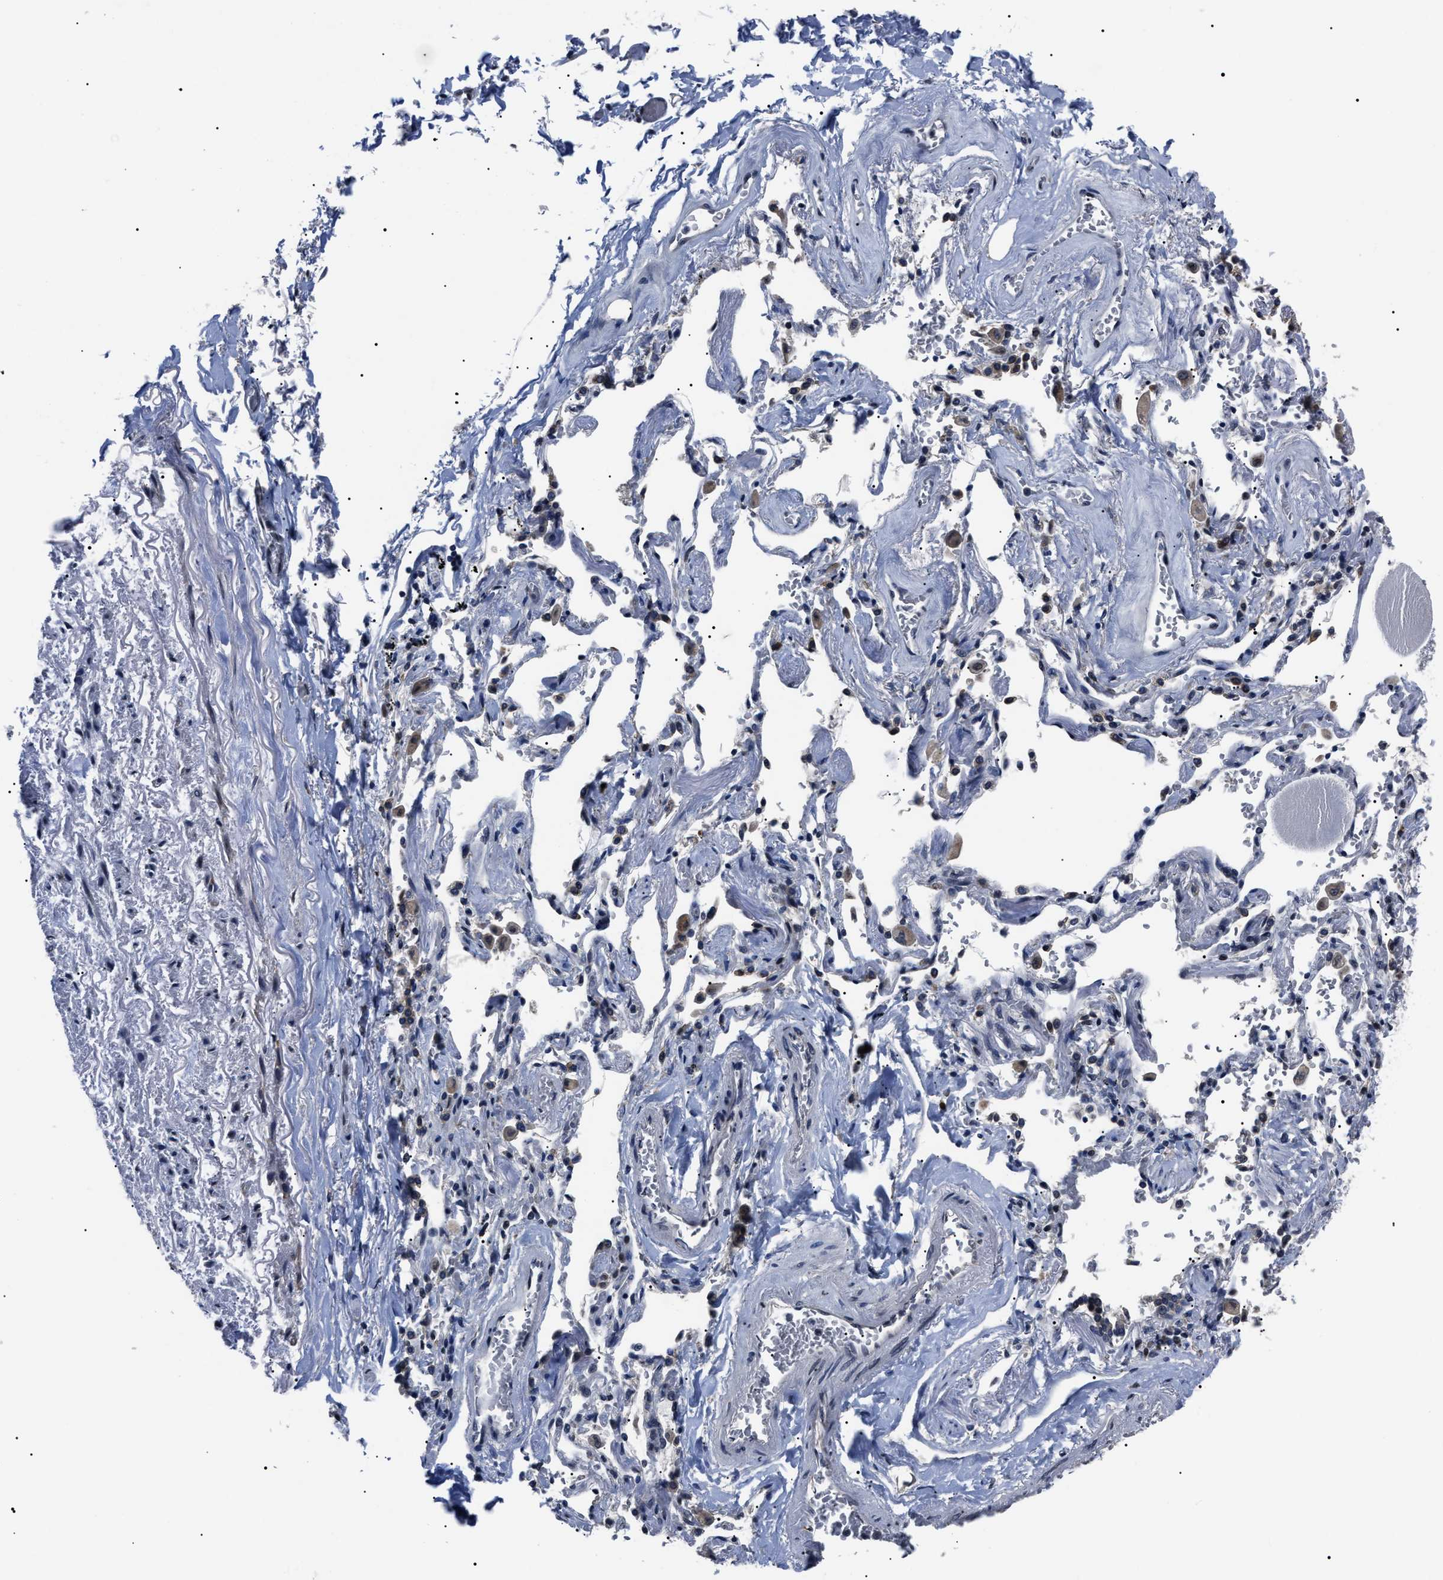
{"staining": {"intensity": "negative", "quantity": "none", "location": "none"}, "tissue": "adipose tissue", "cell_type": "Adipocytes", "image_type": "normal", "snomed": [{"axis": "morphology", "description": "Normal tissue, NOS"}, {"axis": "topography", "description": "Cartilage tissue"}, {"axis": "topography", "description": "Lung"}], "caption": "DAB immunohistochemical staining of unremarkable human adipose tissue reveals no significant staining in adipocytes. Nuclei are stained in blue.", "gene": "LRRC14", "patient": {"sex": "female", "age": 77}}